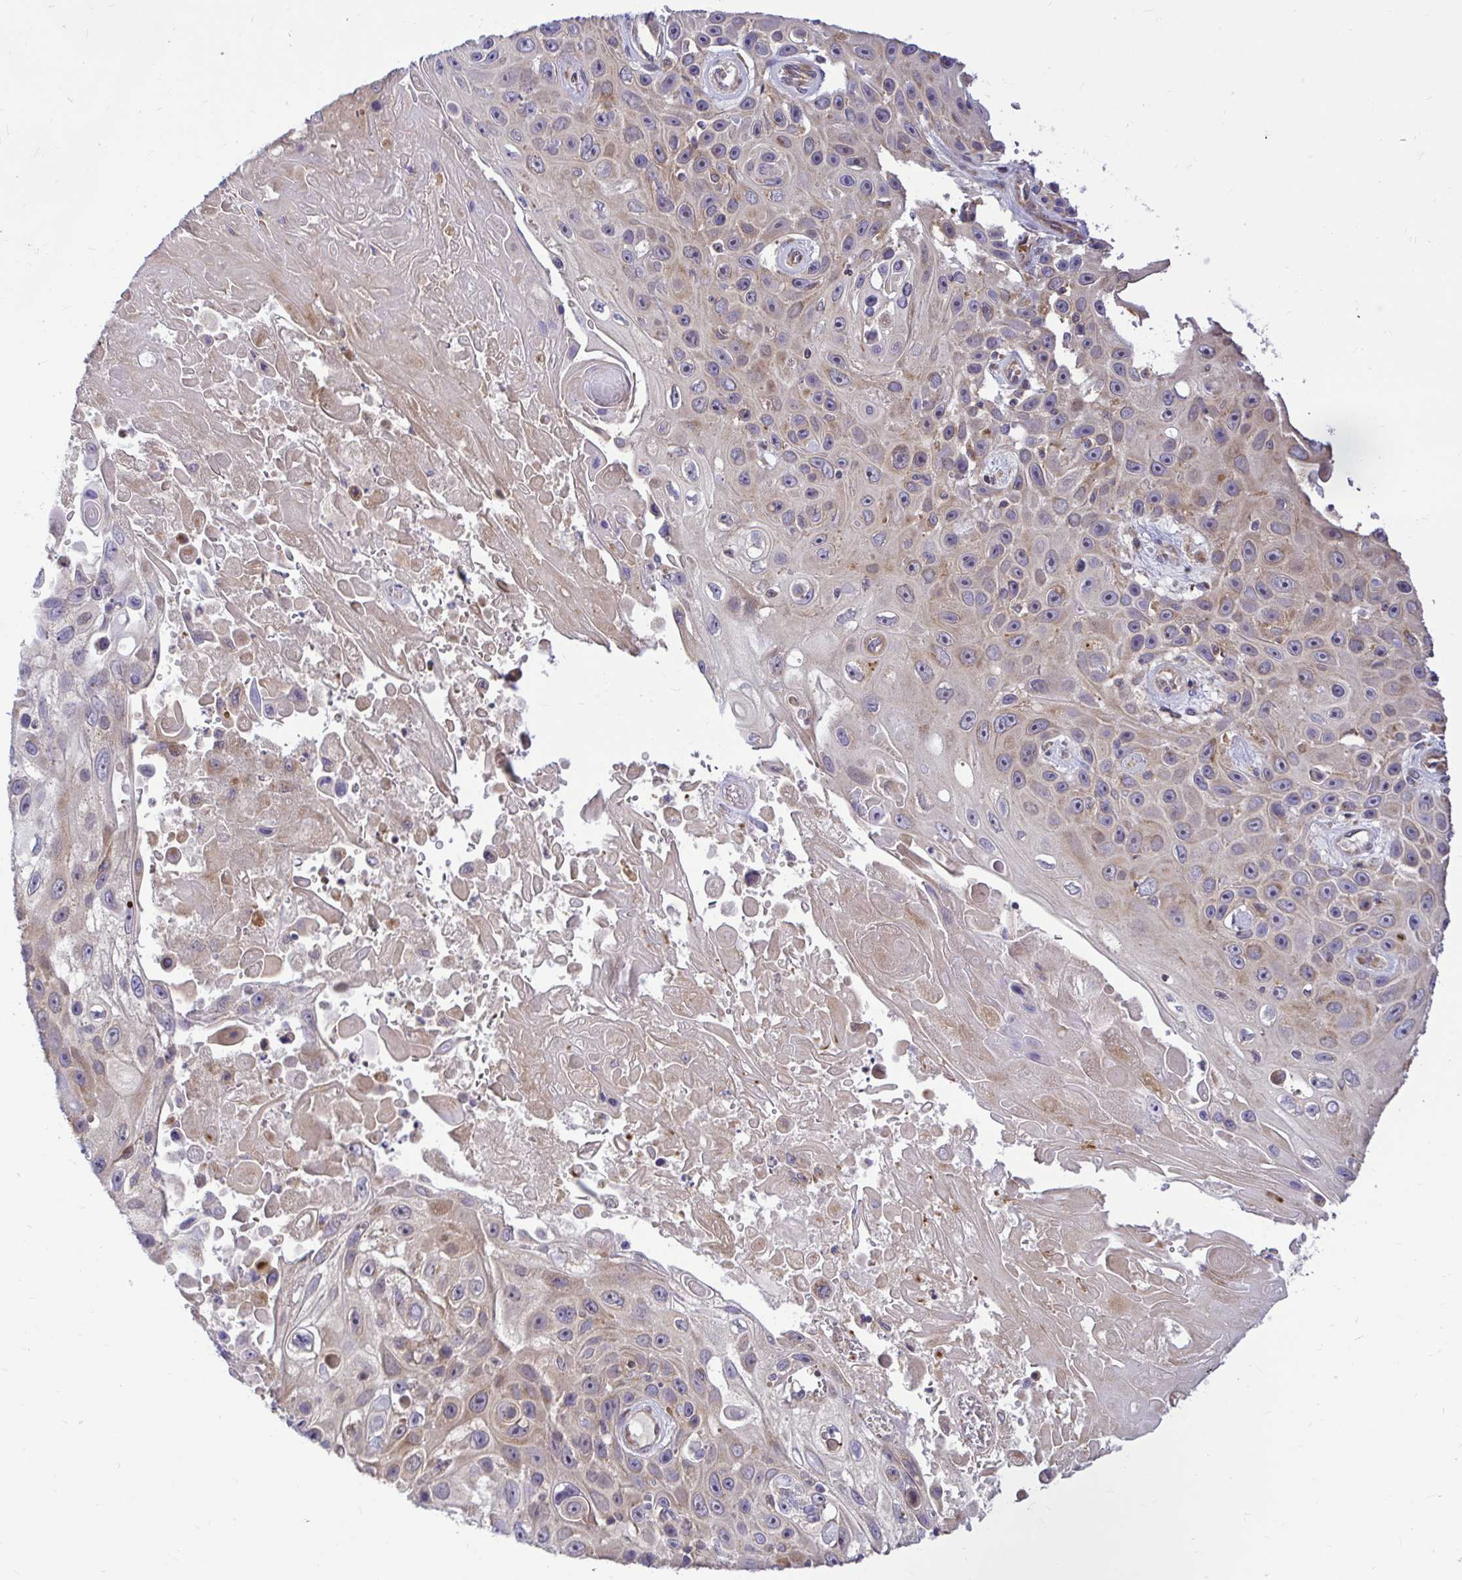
{"staining": {"intensity": "weak", "quantity": "25%-75%", "location": "cytoplasmic/membranous,nuclear"}, "tissue": "skin cancer", "cell_type": "Tumor cells", "image_type": "cancer", "snomed": [{"axis": "morphology", "description": "Squamous cell carcinoma, NOS"}, {"axis": "topography", "description": "Skin"}], "caption": "The histopathology image displays immunohistochemical staining of skin cancer (squamous cell carcinoma). There is weak cytoplasmic/membranous and nuclear staining is seen in approximately 25%-75% of tumor cells.", "gene": "VTI1B", "patient": {"sex": "male", "age": 82}}